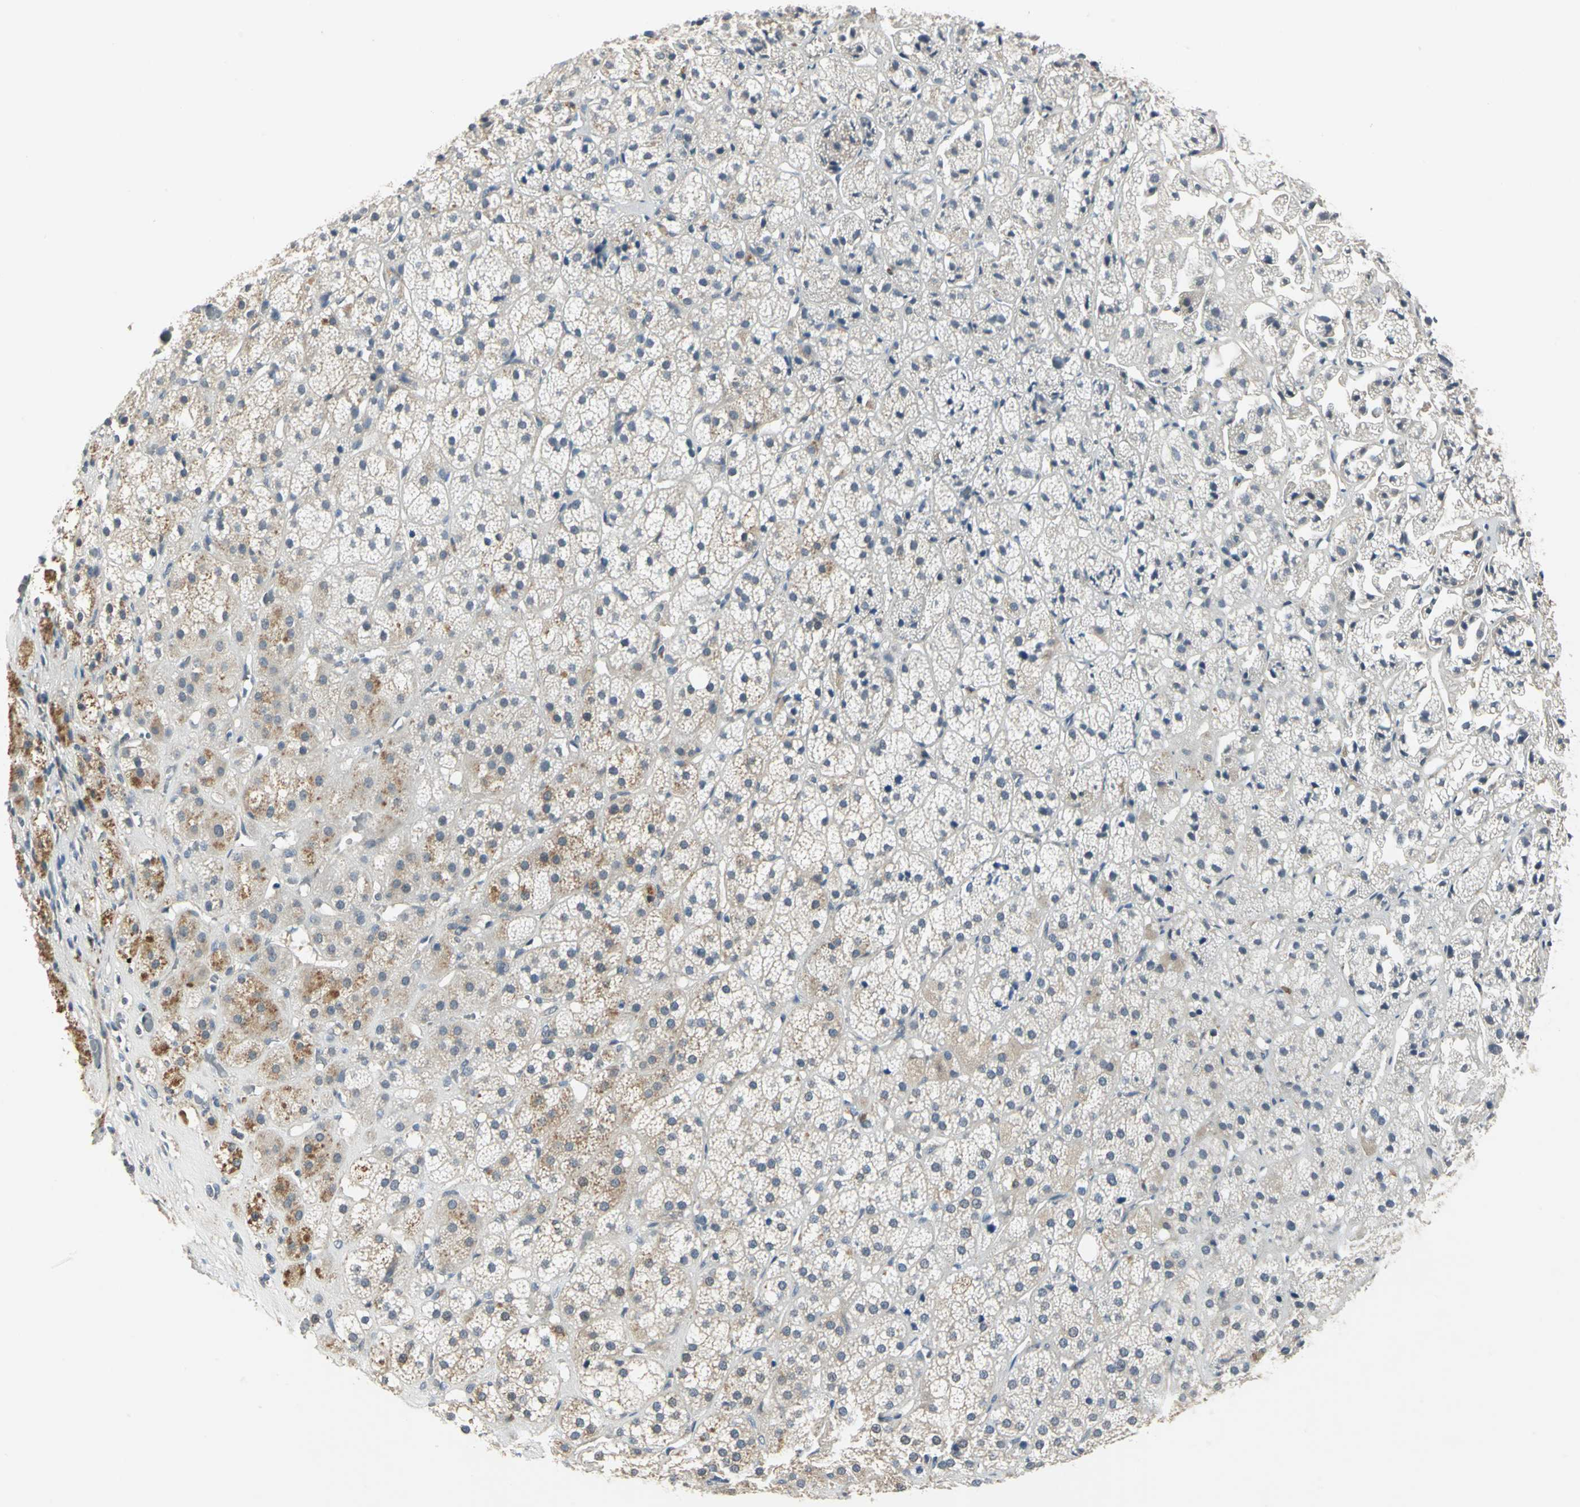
{"staining": {"intensity": "weak", "quantity": "25%-75%", "location": "cytoplasmic/membranous,nuclear"}, "tissue": "adrenal gland", "cell_type": "Glandular cells", "image_type": "normal", "snomed": [{"axis": "morphology", "description": "Normal tissue, NOS"}, {"axis": "topography", "description": "Adrenal gland"}], "caption": "Immunohistochemical staining of normal adrenal gland demonstrates low levels of weak cytoplasmic/membranous,nuclear expression in about 25%-75% of glandular cells. (Brightfield microscopy of DAB IHC at high magnification).", "gene": "PLAGL2", "patient": {"sex": "female", "age": 71}}